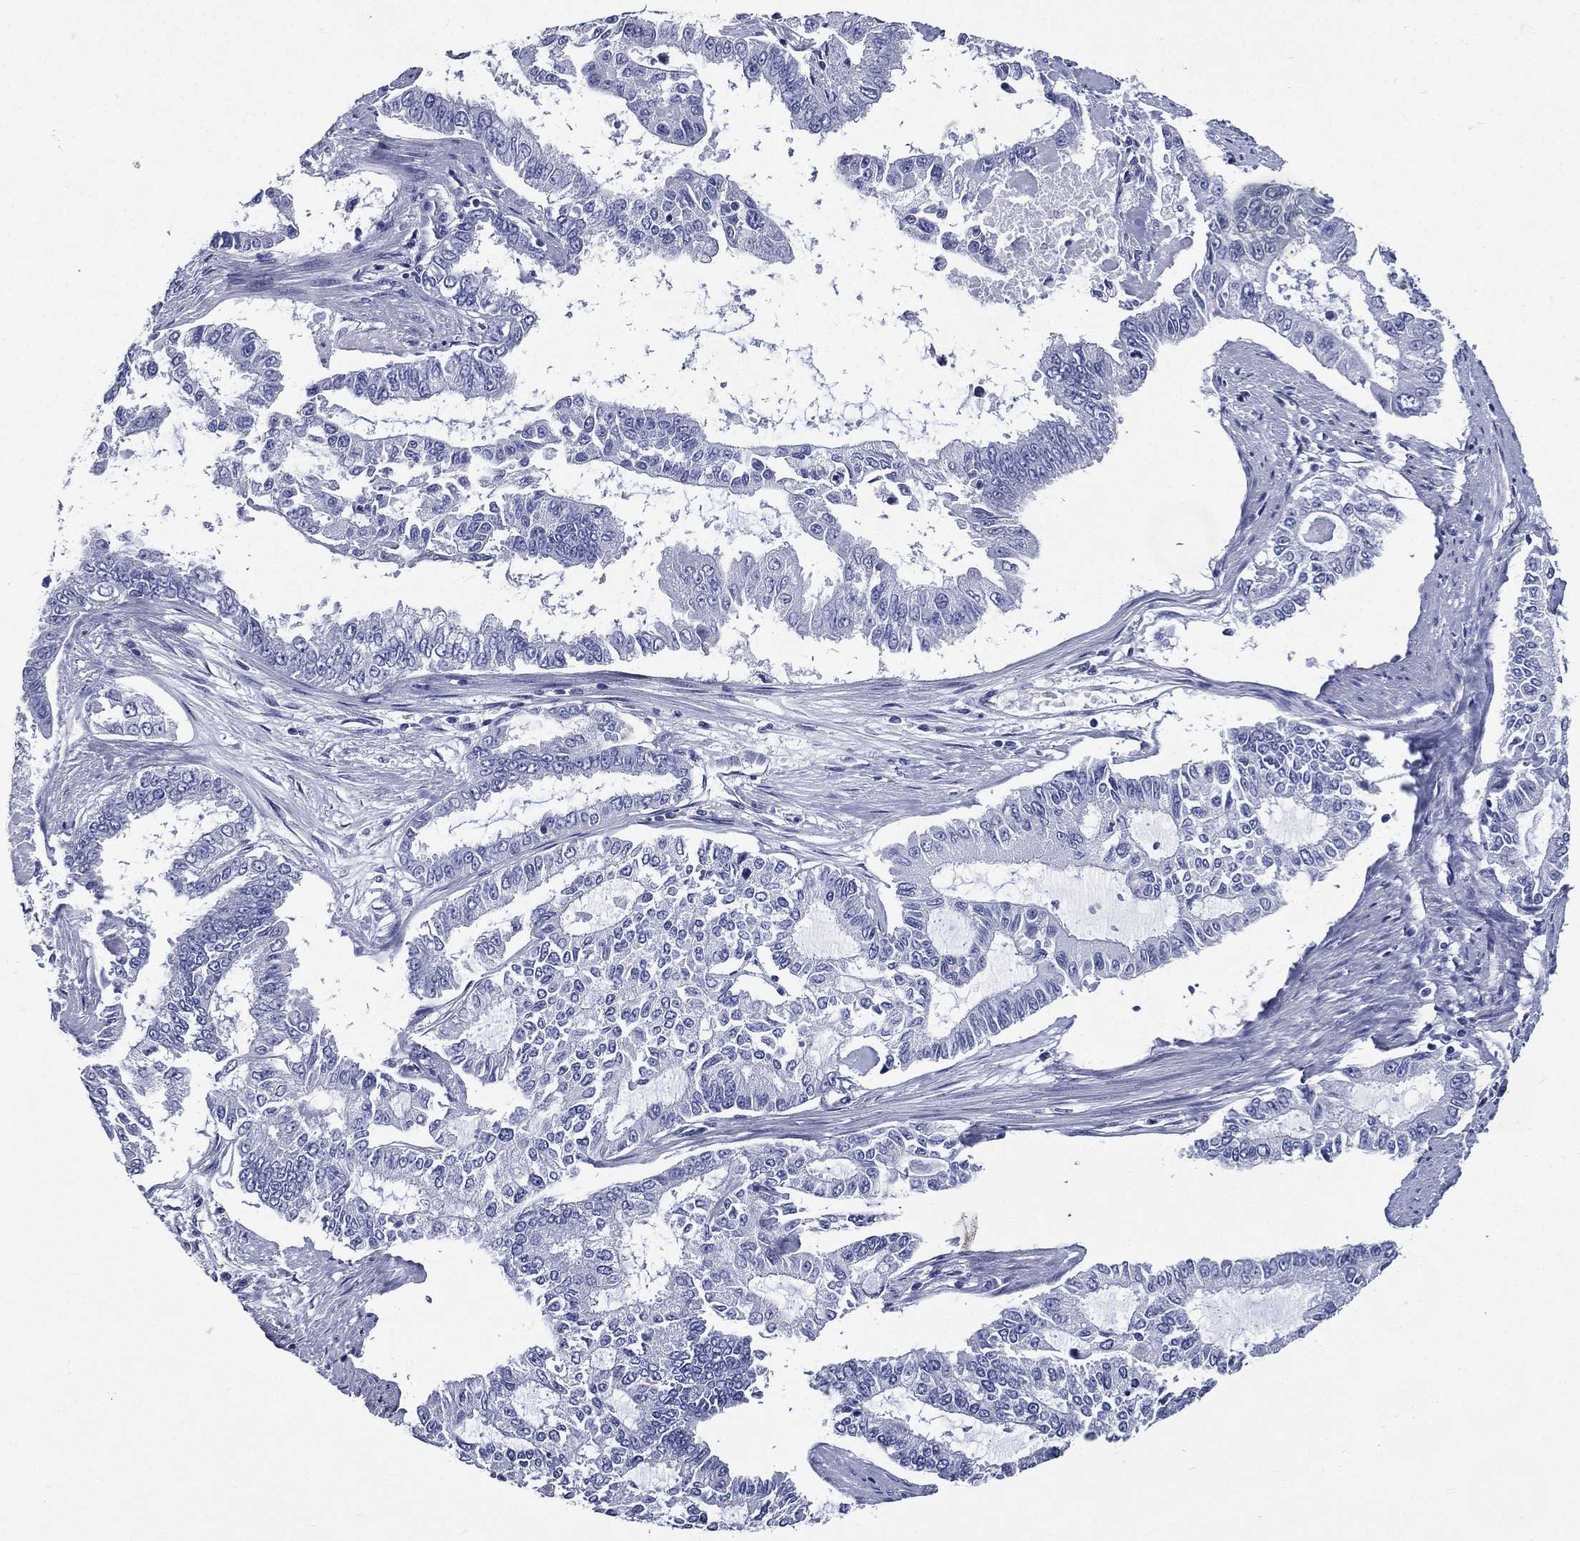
{"staining": {"intensity": "negative", "quantity": "none", "location": "none"}, "tissue": "endometrial cancer", "cell_type": "Tumor cells", "image_type": "cancer", "snomed": [{"axis": "morphology", "description": "Adenocarcinoma, NOS"}, {"axis": "topography", "description": "Uterus"}], "caption": "Endometrial adenocarcinoma stained for a protein using immunohistochemistry (IHC) shows no expression tumor cells.", "gene": "DPYS", "patient": {"sex": "female", "age": 59}}